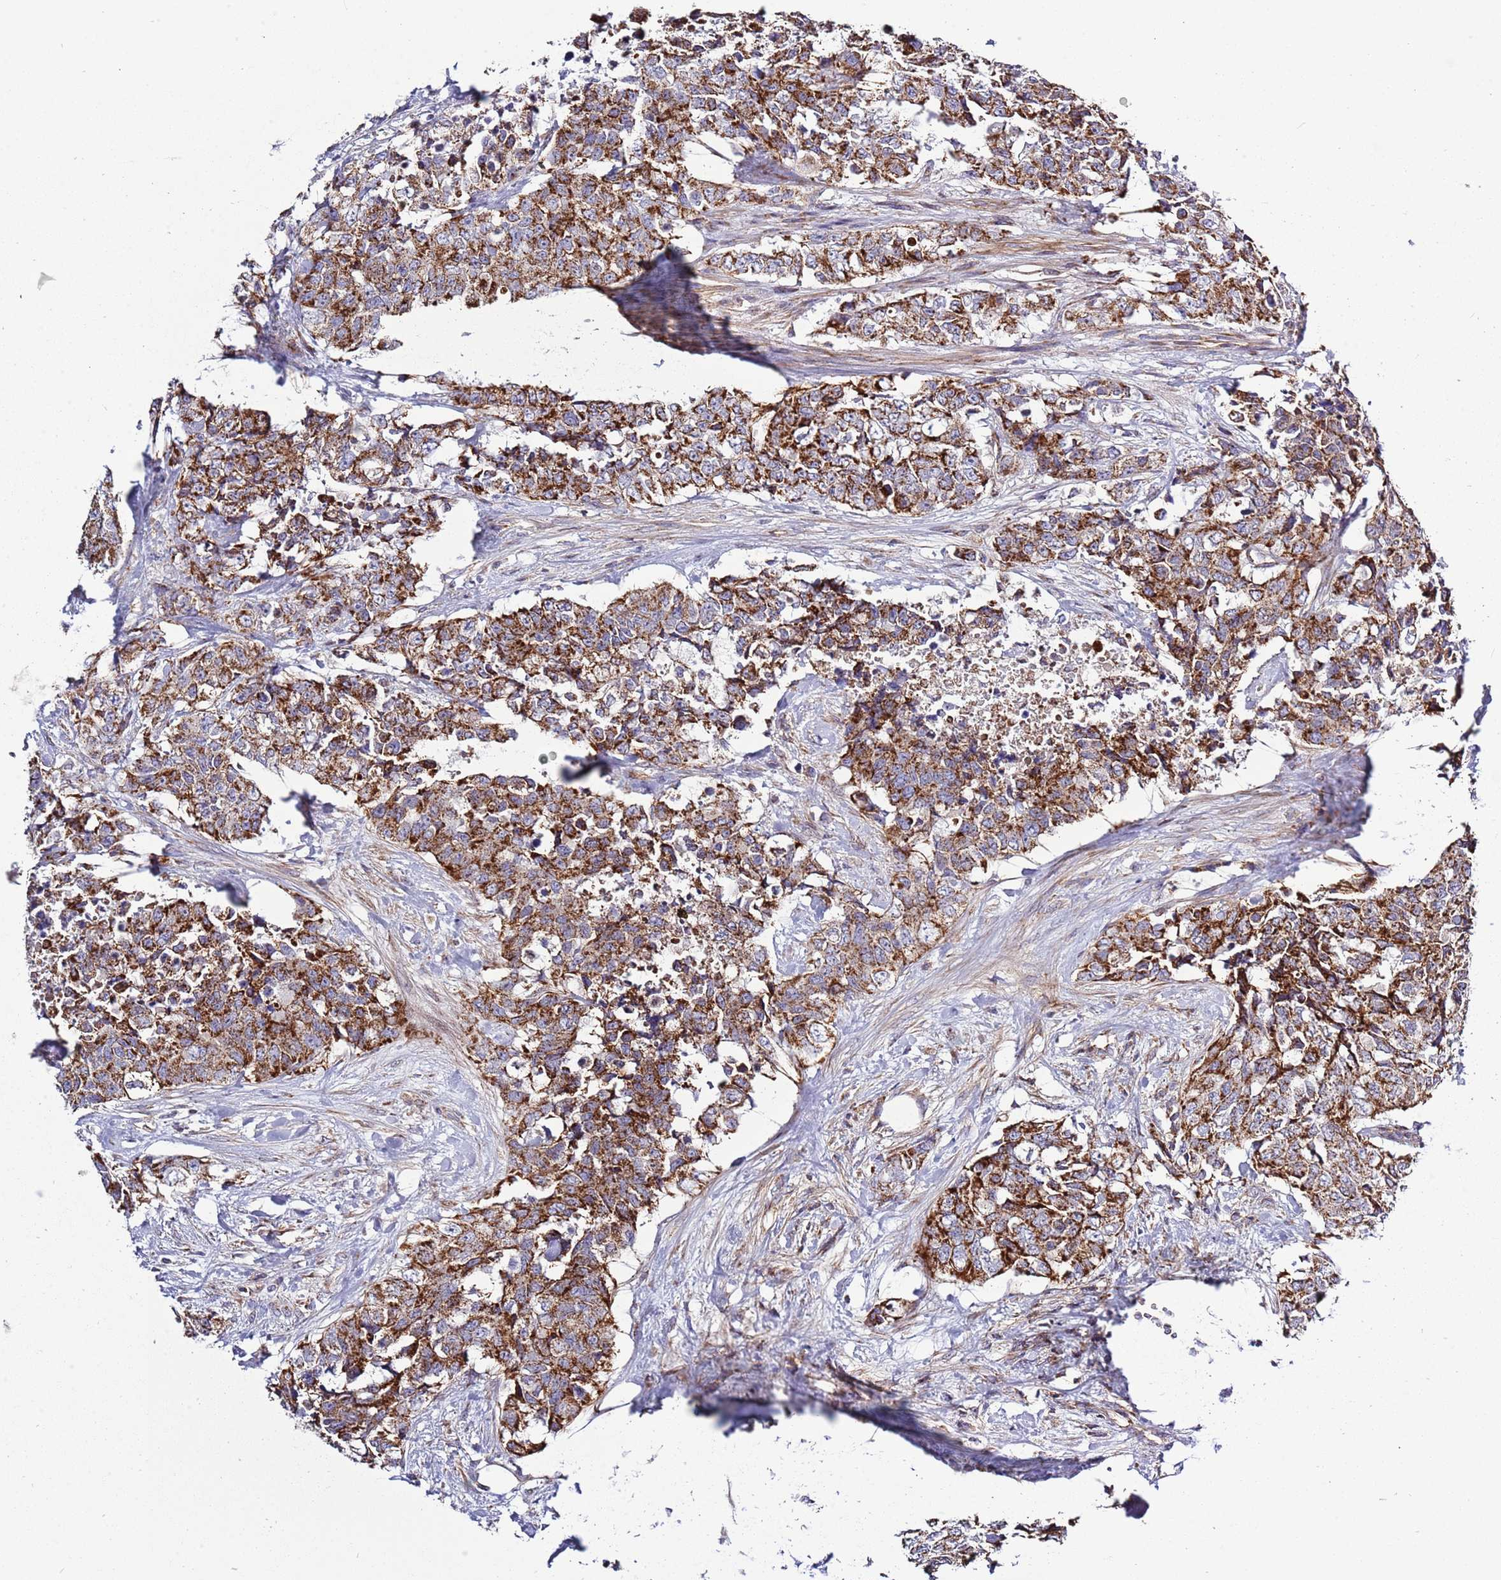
{"staining": {"intensity": "strong", "quantity": ">75%", "location": "cytoplasmic/membranous"}, "tissue": "urothelial cancer", "cell_type": "Tumor cells", "image_type": "cancer", "snomed": [{"axis": "morphology", "description": "Urothelial carcinoma, High grade"}, {"axis": "topography", "description": "Urinary bladder"}], "caption": "Urothelial cancer was stained to show a protein in brown. There is high levels of strong cytoplasmic/membranous staining in about >75% of tumor cells. (brown staining indicates protein expression, while blue staining denotes nuclei).", "gene": "IRS4", "patient": {"sex": "female", "age": 78}}